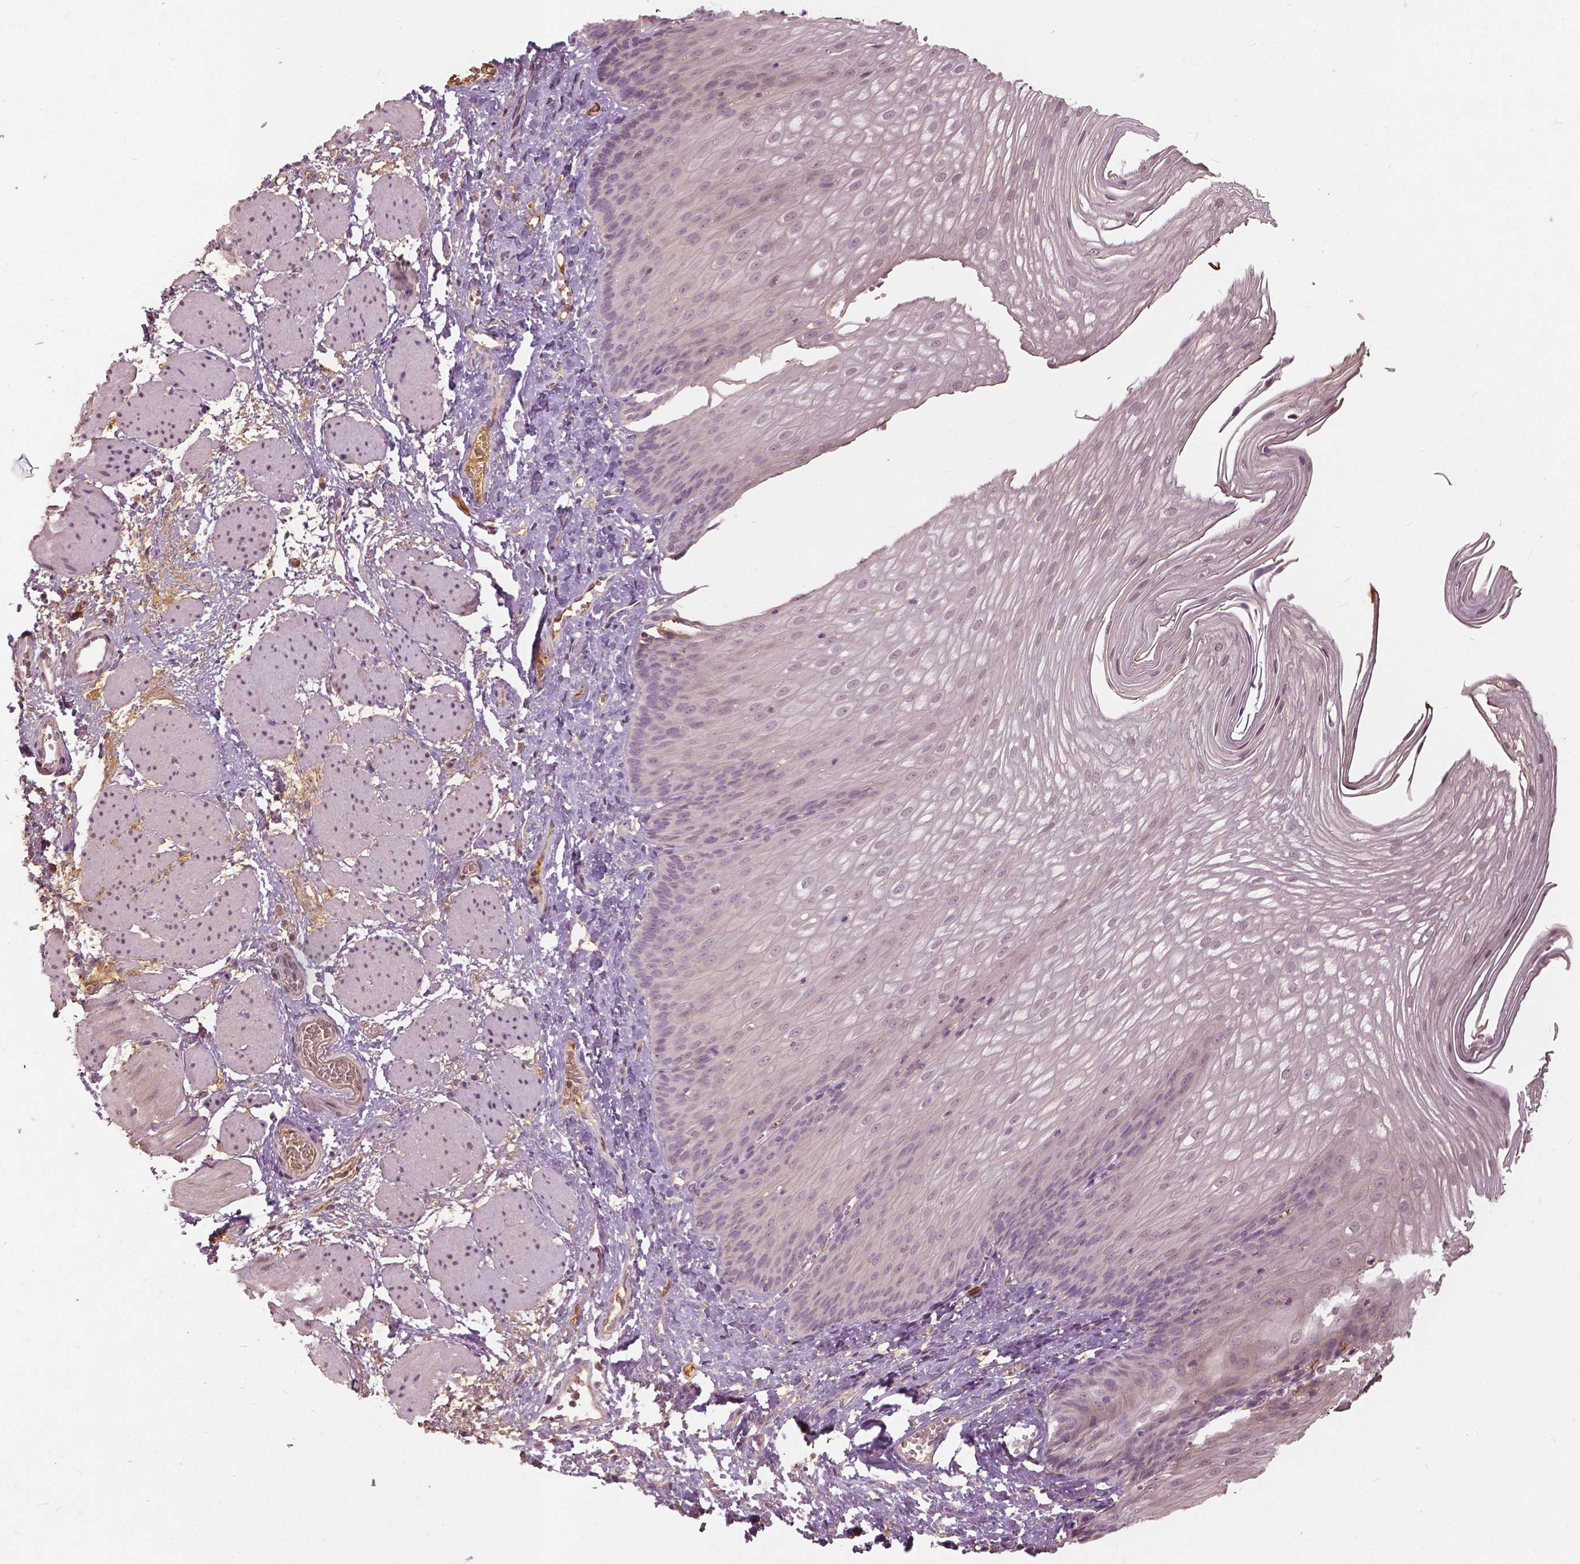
{"staining": {"intensity": "weak", "quantity": "25%-75%", "location": "nuclear"}, "tissue": "esophagus", "cell_type": "Squamous epithelial cells", "image_type": "normal", "snomed": [{"axis": "morphology", "description": "Normal tissue, NOS"}, {"axis": "topography", "description": "Esophagus"}], "caption": "DAB (3,3'-diaminobenzidine) immunohistochemical staining of unremarkable esophagus shows weak nuclear protein positivity in about 25%-75% of squamous epithelial cells.", "gene": "ANGPTL4", "patient": {"sex": "male", "age": 62}}